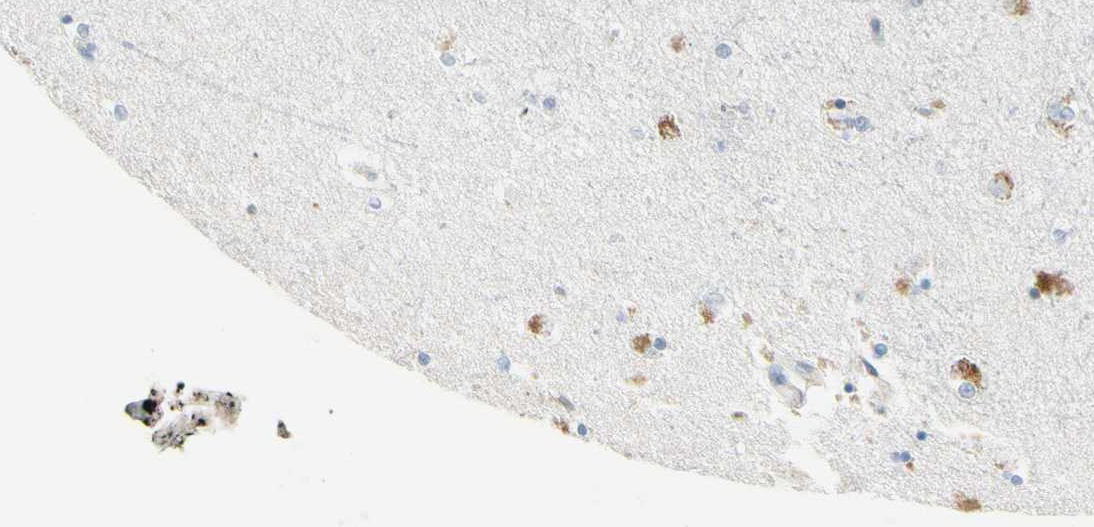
{"staining": {"intensity": "negative", "quantity": "none", "location": "none"}, "tissue": "caudate", "cell_type": "Glial cells", "image_type": "normal", "snomed": [{"axis": "morphology", "description": "Normal tissue, NOS"}, {"axis": "topography", "description": "Lateral ventricle wall"}], "caption": "Human caudate stained for a protein using immunohistochemistry (IHC) reveals no positivity in glial cells.", "gene": "ASB9", "patient": {"sex": "female", "age": 54}}